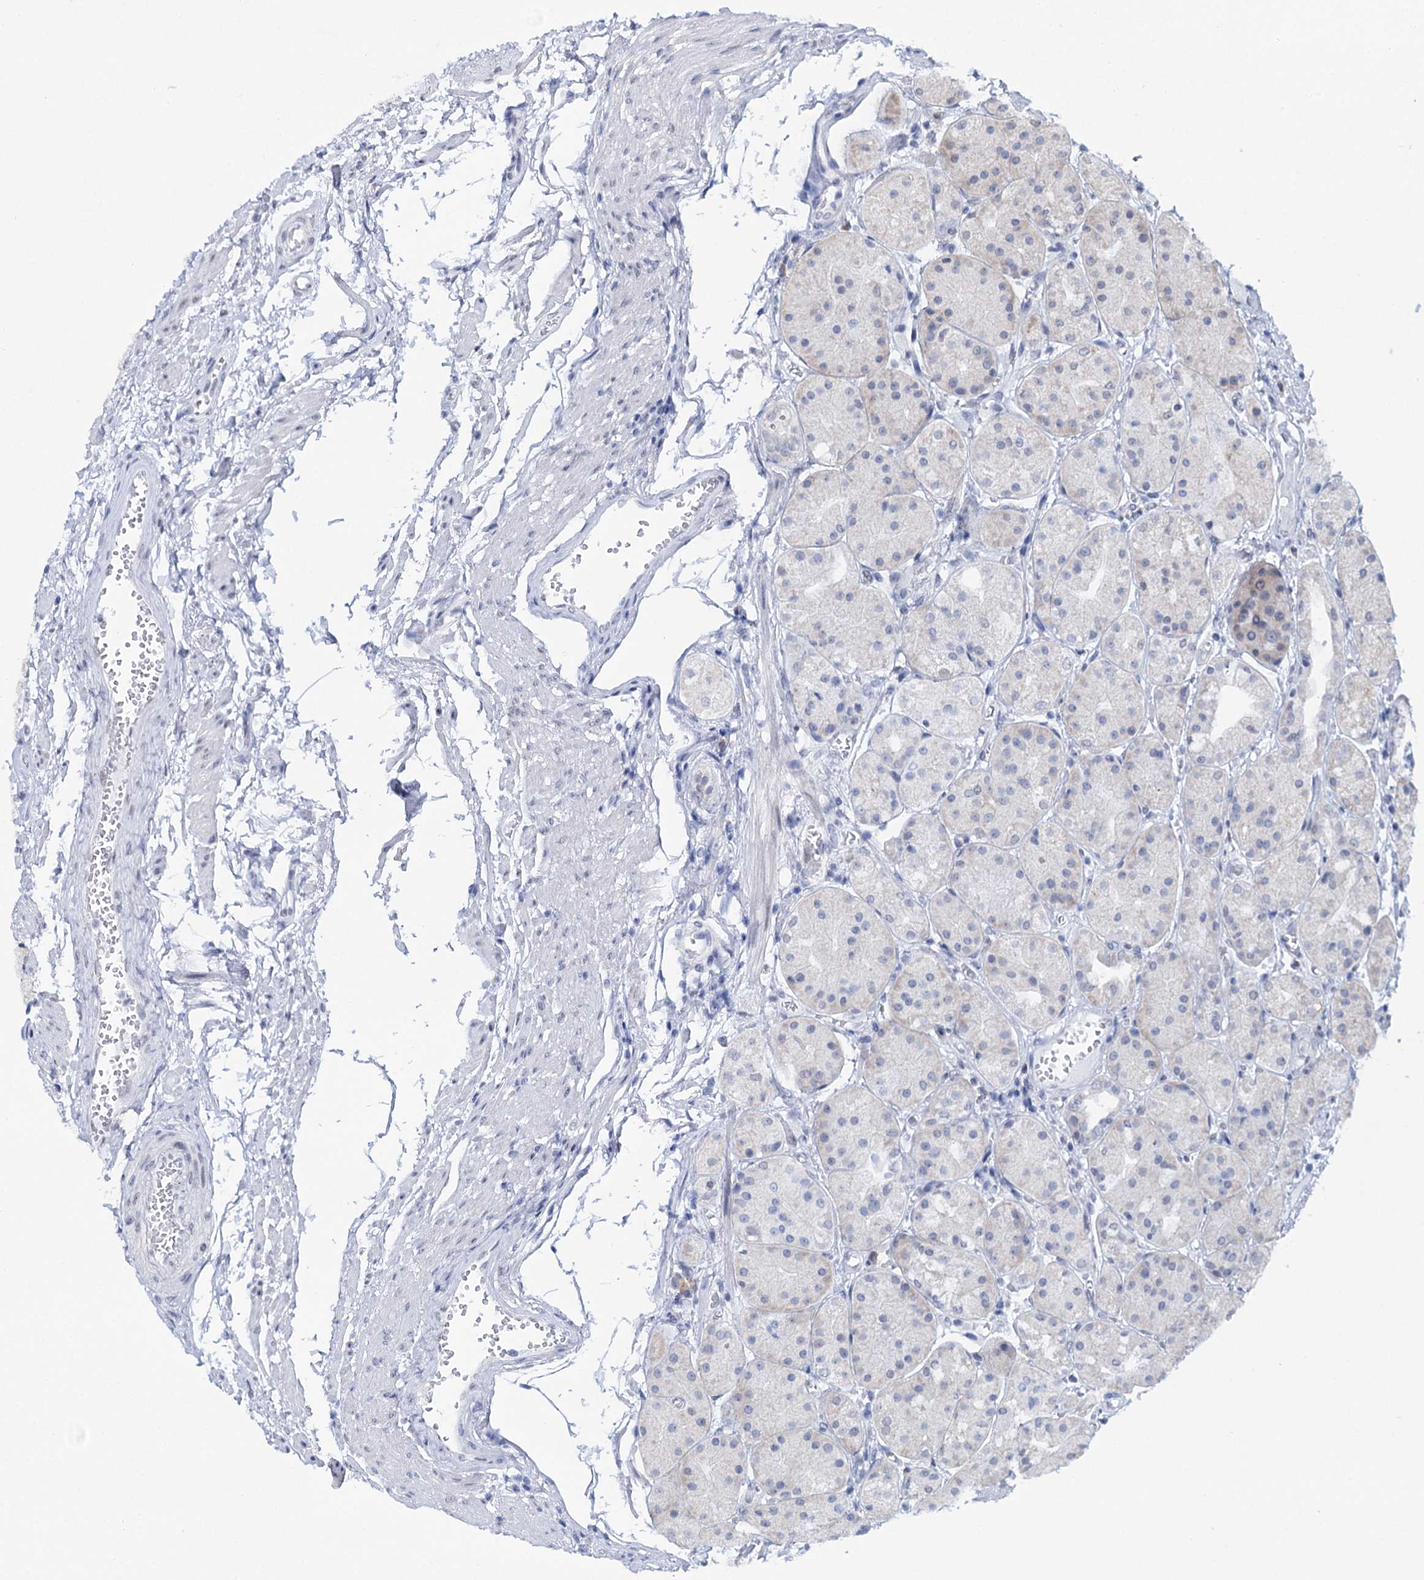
{"staining": {"intensity": "weak", "quantity": "25%-75%", "location": "nuclear"}, "tissue": "stomach", "cell_type": "Glandular cells", "image_type": "normal", "snomed": [{"axis": "morphology", "description": "Normal tissue, NOS"}, {"axis": "topography", "description": "Stomach, upper"}], "caption": "Immunohistochemistry micrograph of unremarkable stomach: stomach stained using immunohistochemistry (IHC) demonstrates low levels of weak protein expression localized specifically in the nuclear of glandular cells, appearing as a nuclear brown color.", "gene": "SPATS2", "patient": {"sex": "male", "age": 72}}